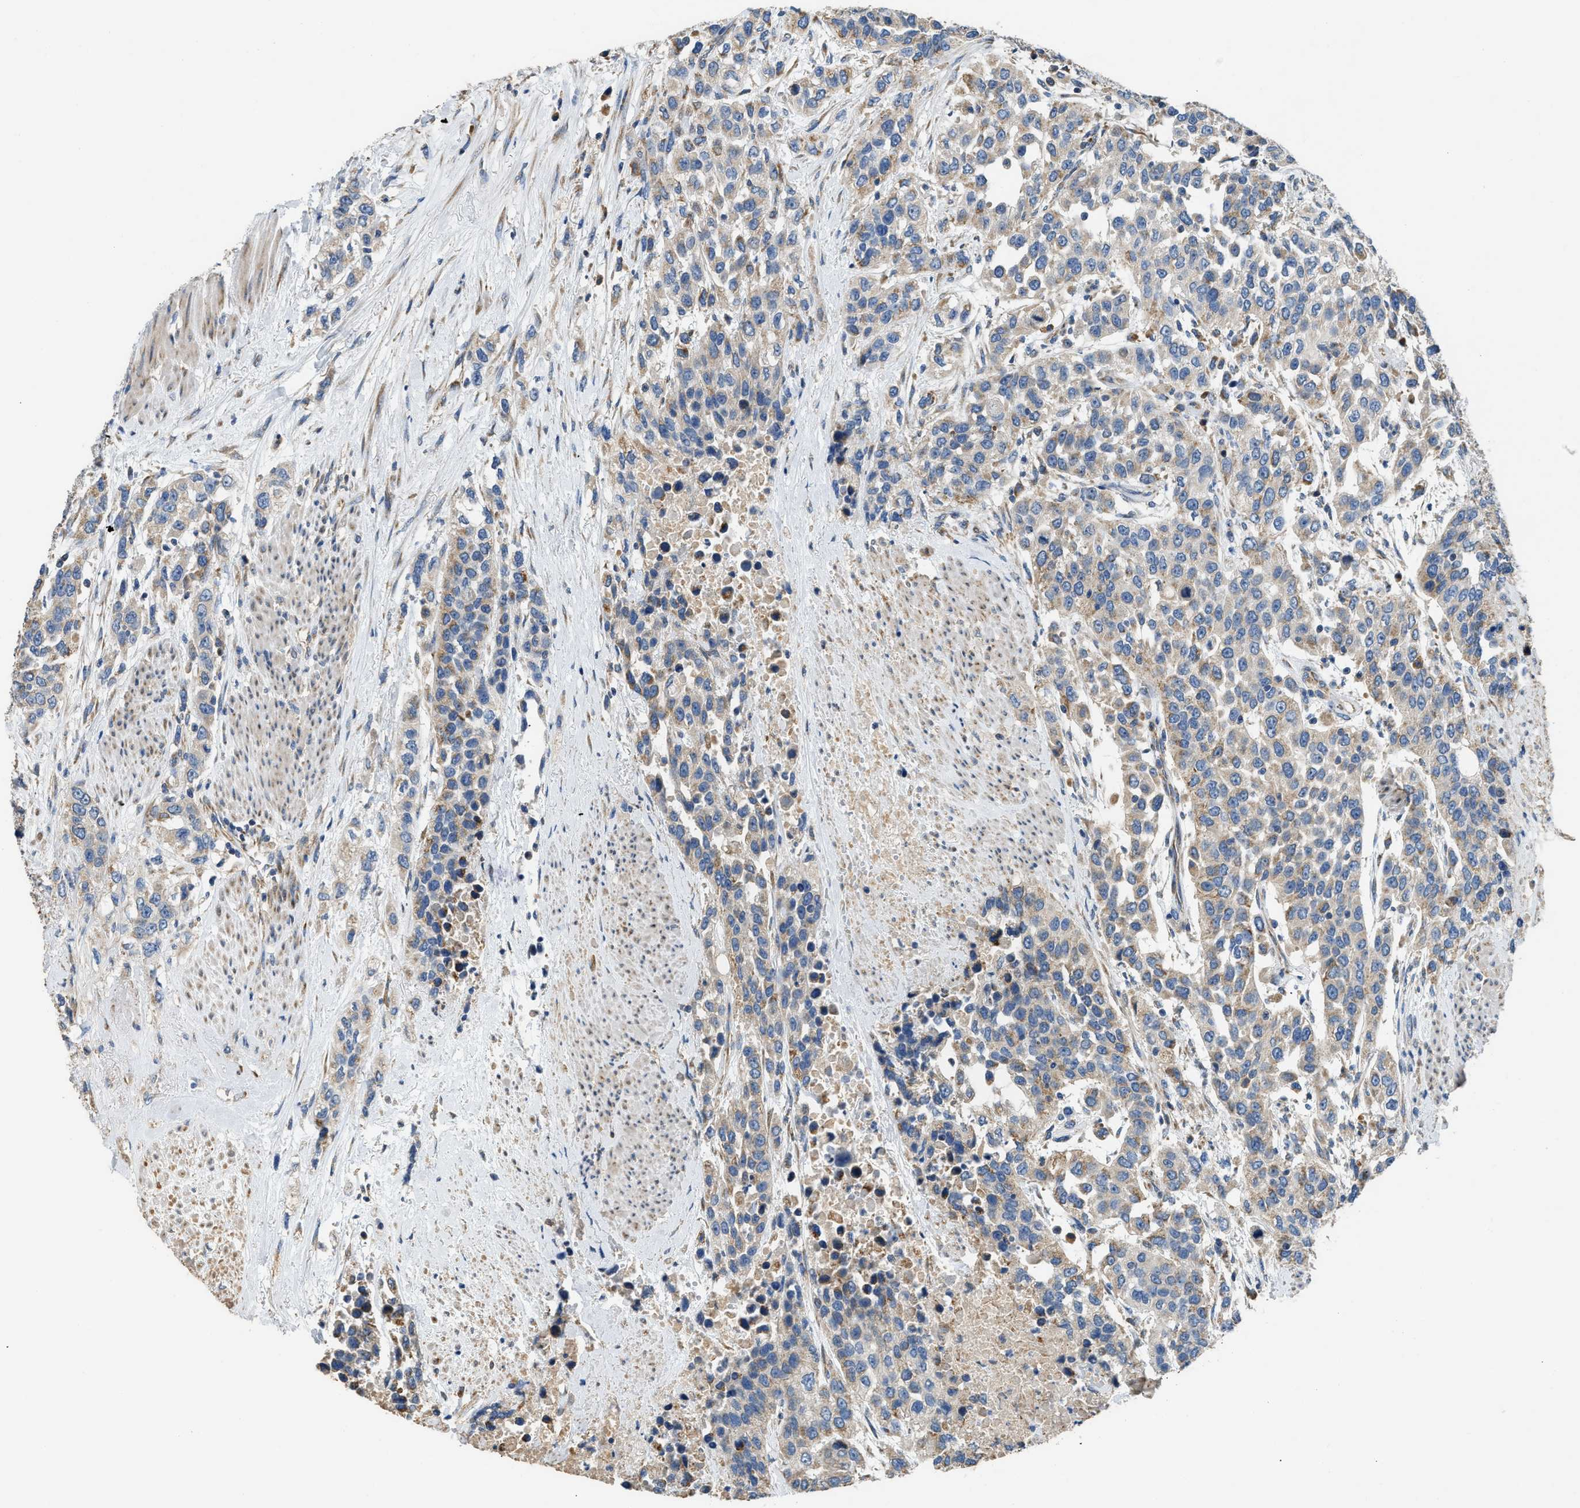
{"staining": {"intensity": "weak", "quantity": "<25%", "location": "cytoplasmic/membranous"}, "tissue": "urothelial cancer", "cell_type": "Tumor cells", "image_type": "cancer", "snomed": [{"axis": "morphology", "description": "Urothelial carcinoma, High grade"}, {"axis": "topography", "description": "Urinary bladder"}], "caption": "Tumor cells are negative for brown protein staining in urothelial carcinoma (high-grade).", "gene": "TMEM150A", "patient": {"sex": "female", "age": 80}}